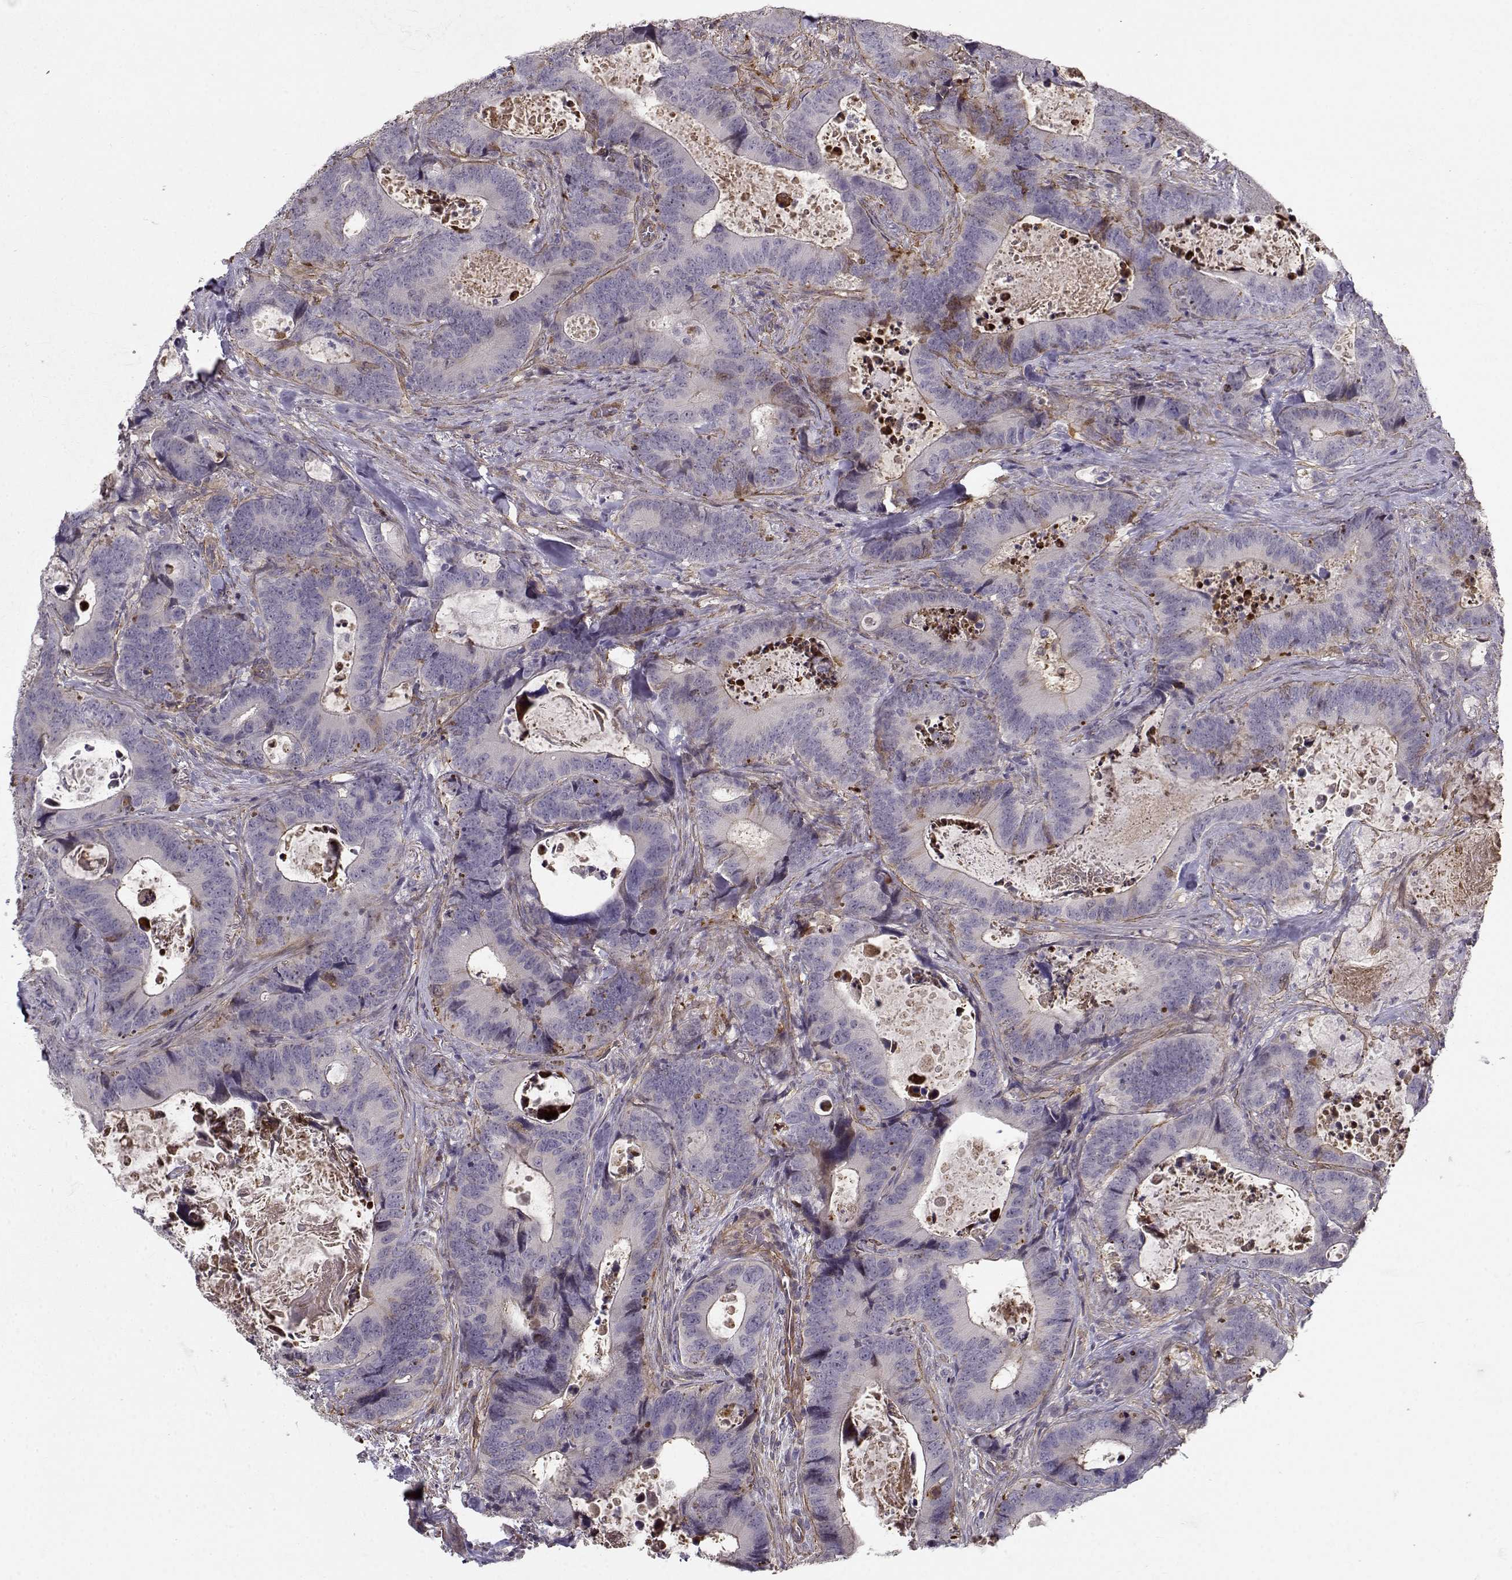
{"staining": {"intensity": "moderate", "quantity": "<25%", "location": "cytoplasmic/membranous"}, "tissue": "colorectal cancer", "cell_type": "Tumor cells", "image_type": "cancer", "snomed": [{"axis": "morphology", "description": "Adenocarcinoma, NOS"}, {"axis": "topography", "description": "Colon"}], "caption": "There is low levels of moderate cytoplasmic/membranous positivity in tumor cells of colorectal cancer, as demonstrated by immunohistochemical staining (brown color).", "gene": "RGS9BP", "patient": {"sex": "female", "age": 82}}